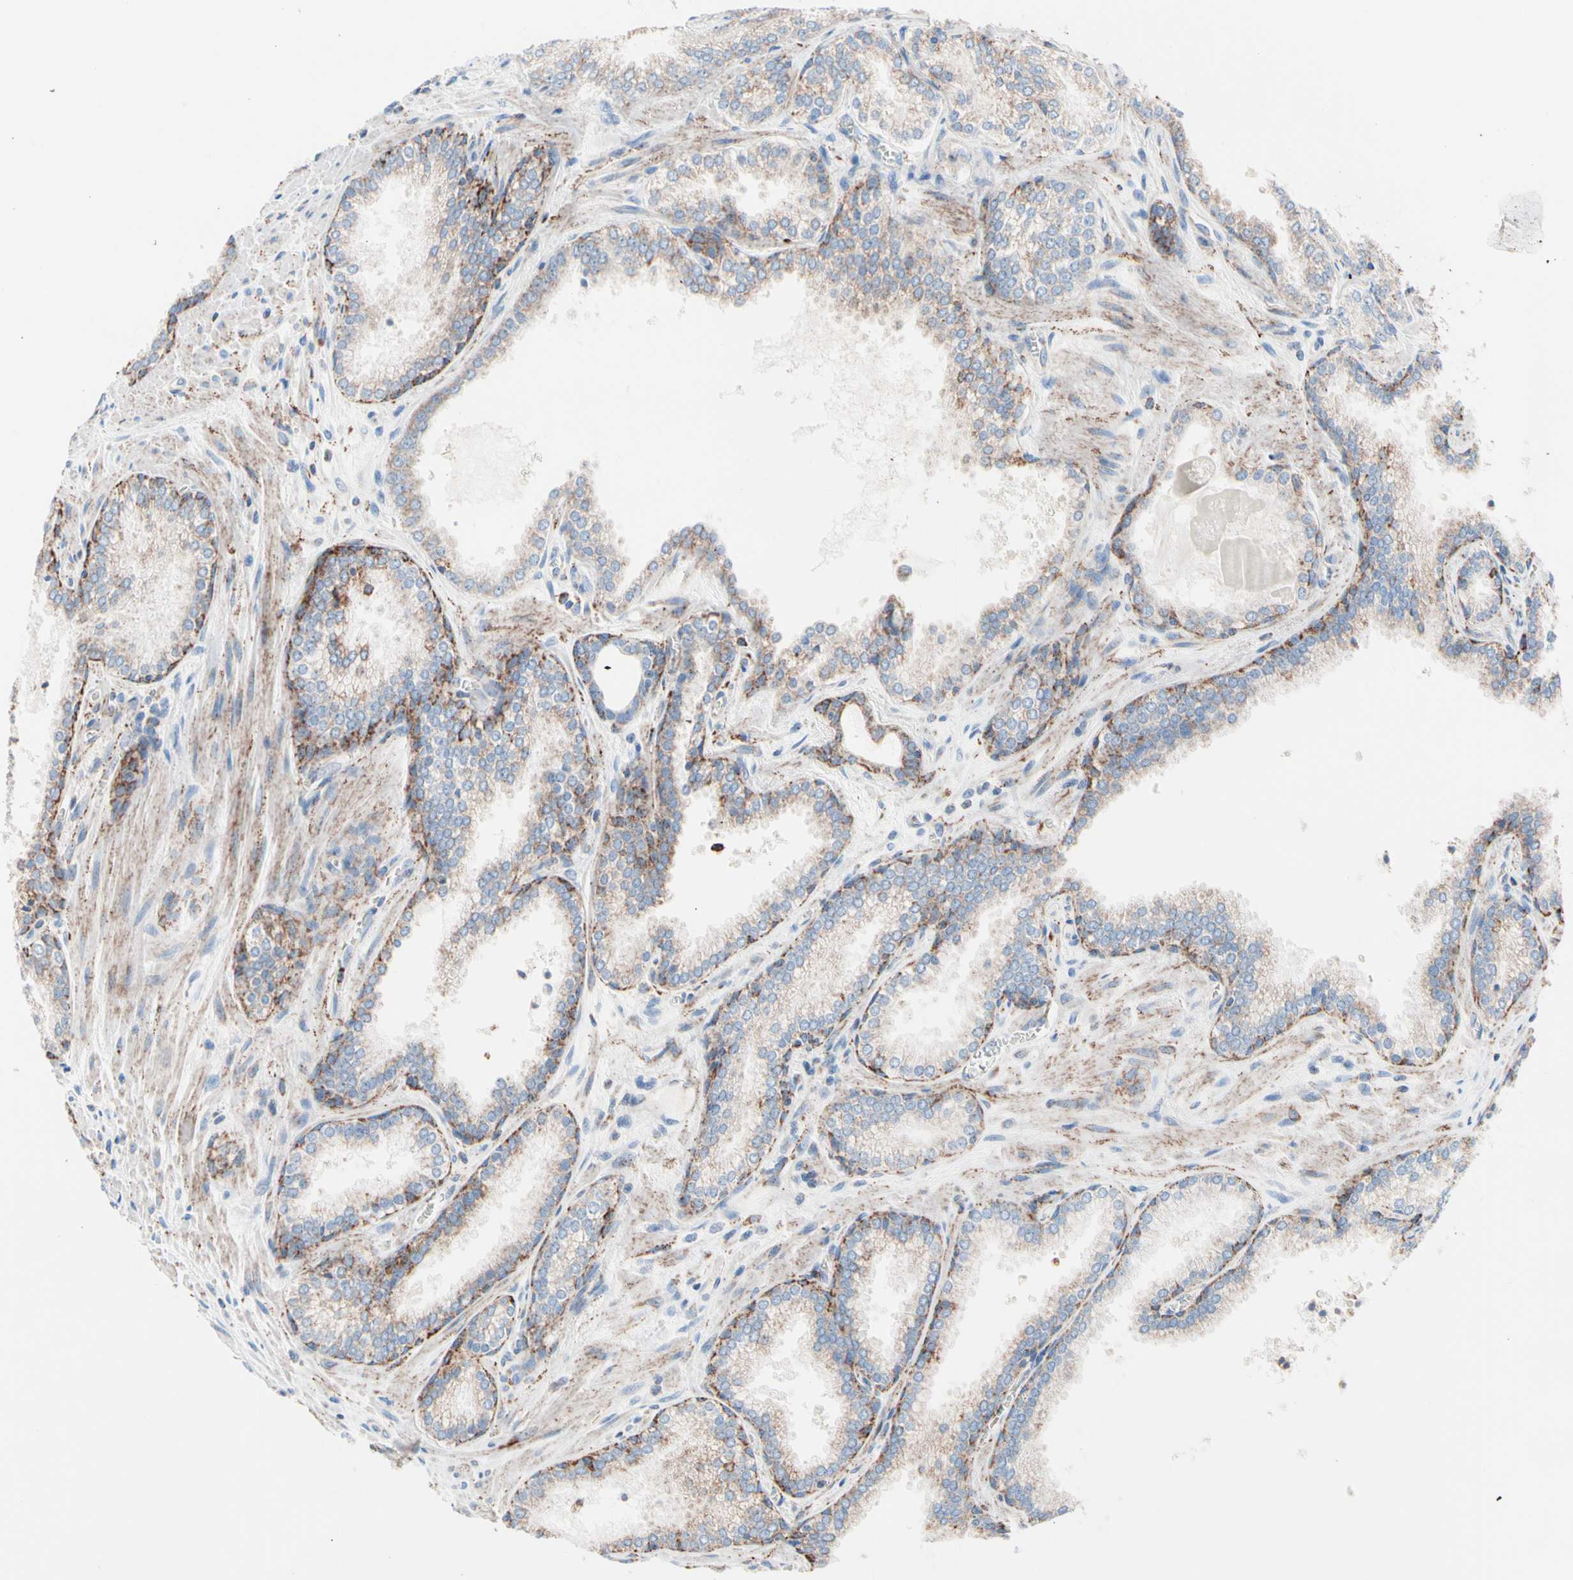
{"staining": {"intensity": "strong", "quantity": "25%-75%", "location": "cytoplasmic/membranous"}, "tissue": "prostate cancer", "cell_type": "Tumor cells", "image_type": "cancer", "snomed": [{"axis": "morphology", "description": "Adenocarcinoma, Low grade"}, {"axis": "topography", "description": "Prostate"}], "caption": "Immunohistochemical staining of human prostate low-grade adenocarcinoma exhibits strong cytoplasmic/membranous protein positivity in approximately 25%-75% of tumor cells. (brown staining indicates protein expression, while blue staining denotes nuclei).", "gene": "HK1", "patient": {"sex": "male", "age": 60}}